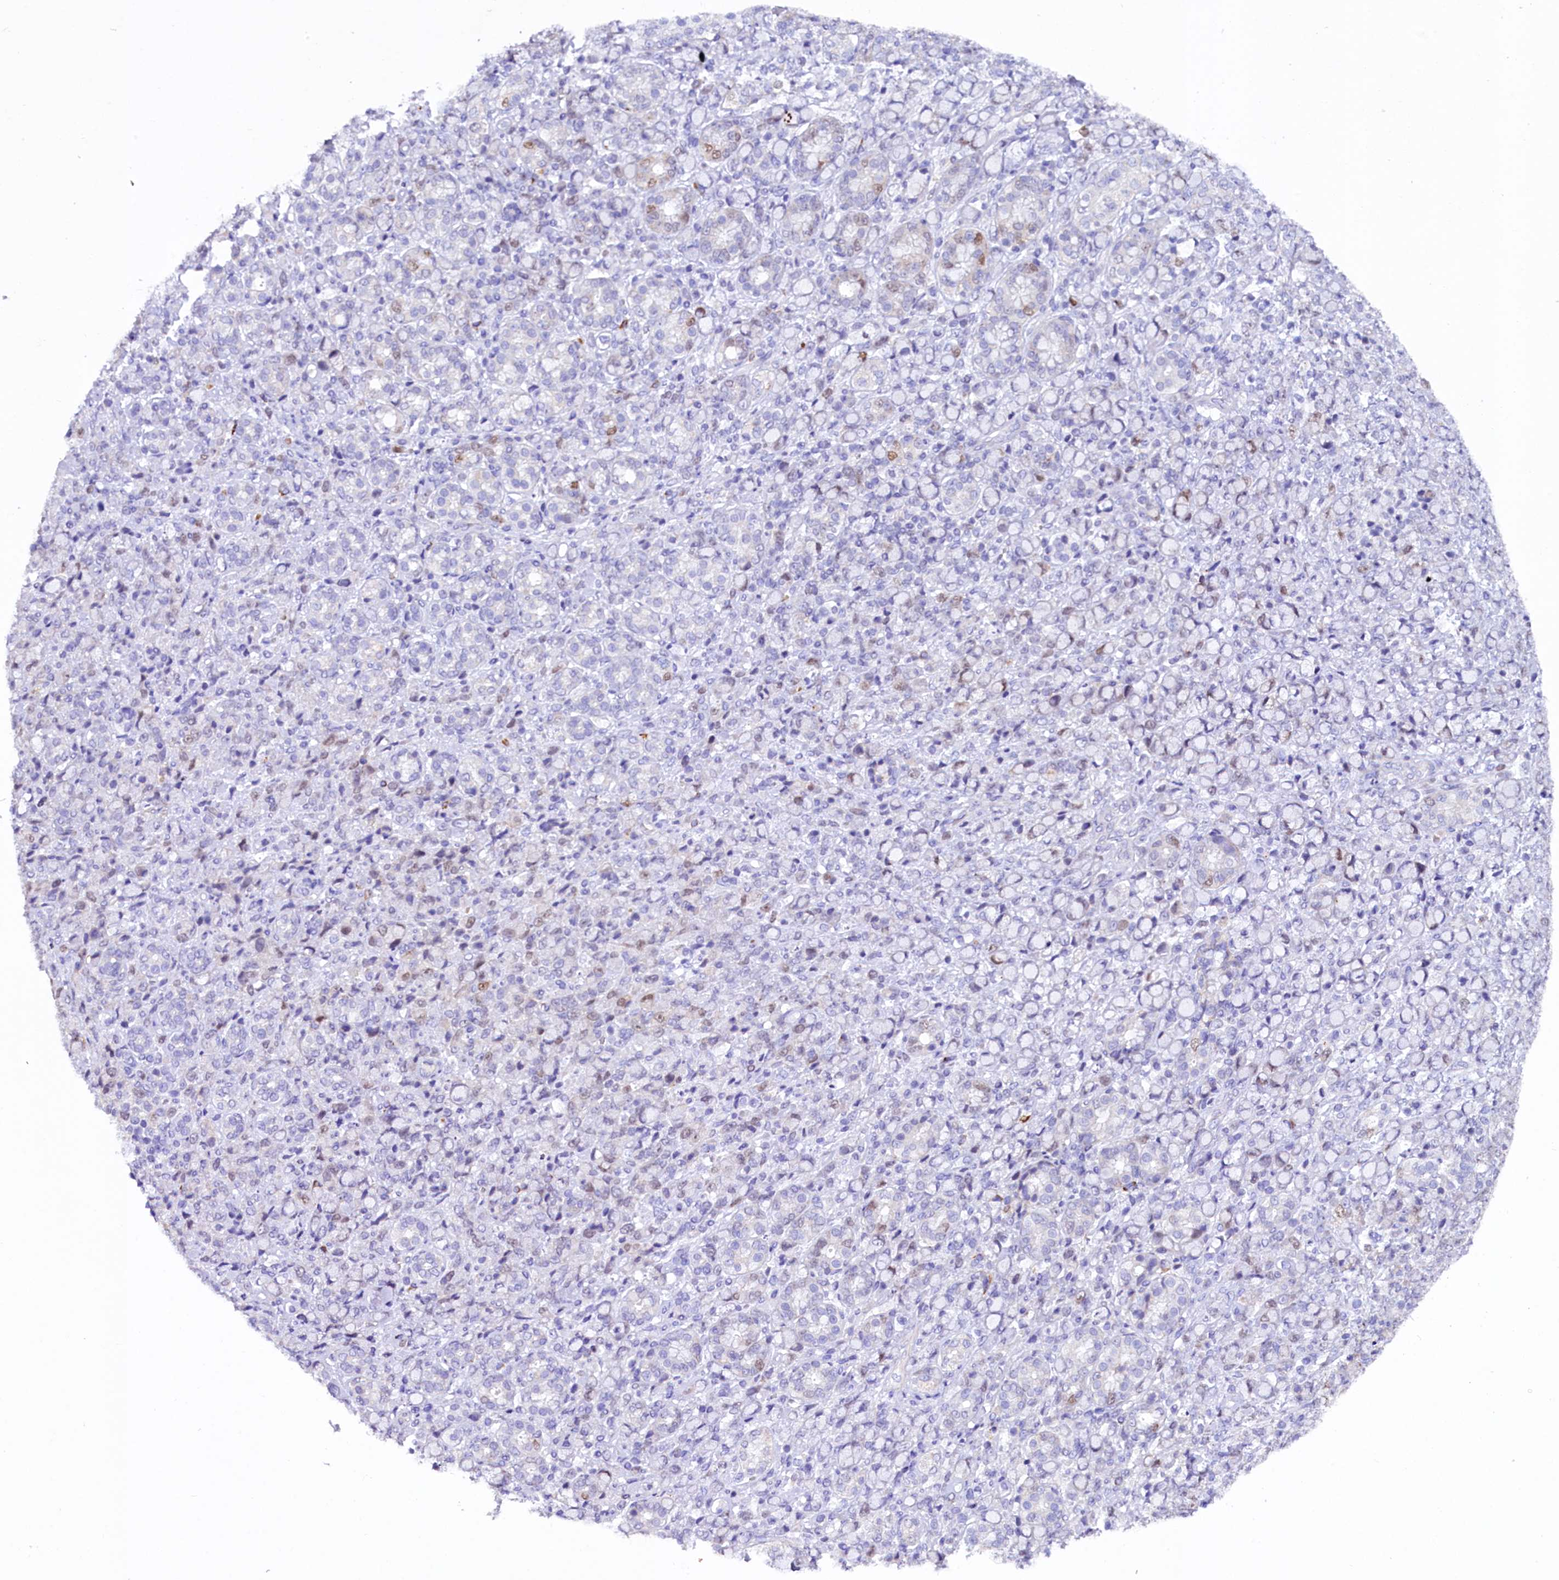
{"staining": {"intensity": "negative", "quantity": "none", "location": "none"}, "tissue": "stomach cancer", "cell_type": "Tumor cells", "image_type": "cancer", "snomed": [{"axis": "morphology", "description": "Adenocarcinoma, NOS"}, {"axis": "topography", "description": "Stomach"}], "caption": "Immunohistochemistry (IHC) of human stomach cancer (adenocarcinoma) shows no positivity in tumor cells.", "gene": "FAM111B", "patient": {"sex": "female", "age": 79}}